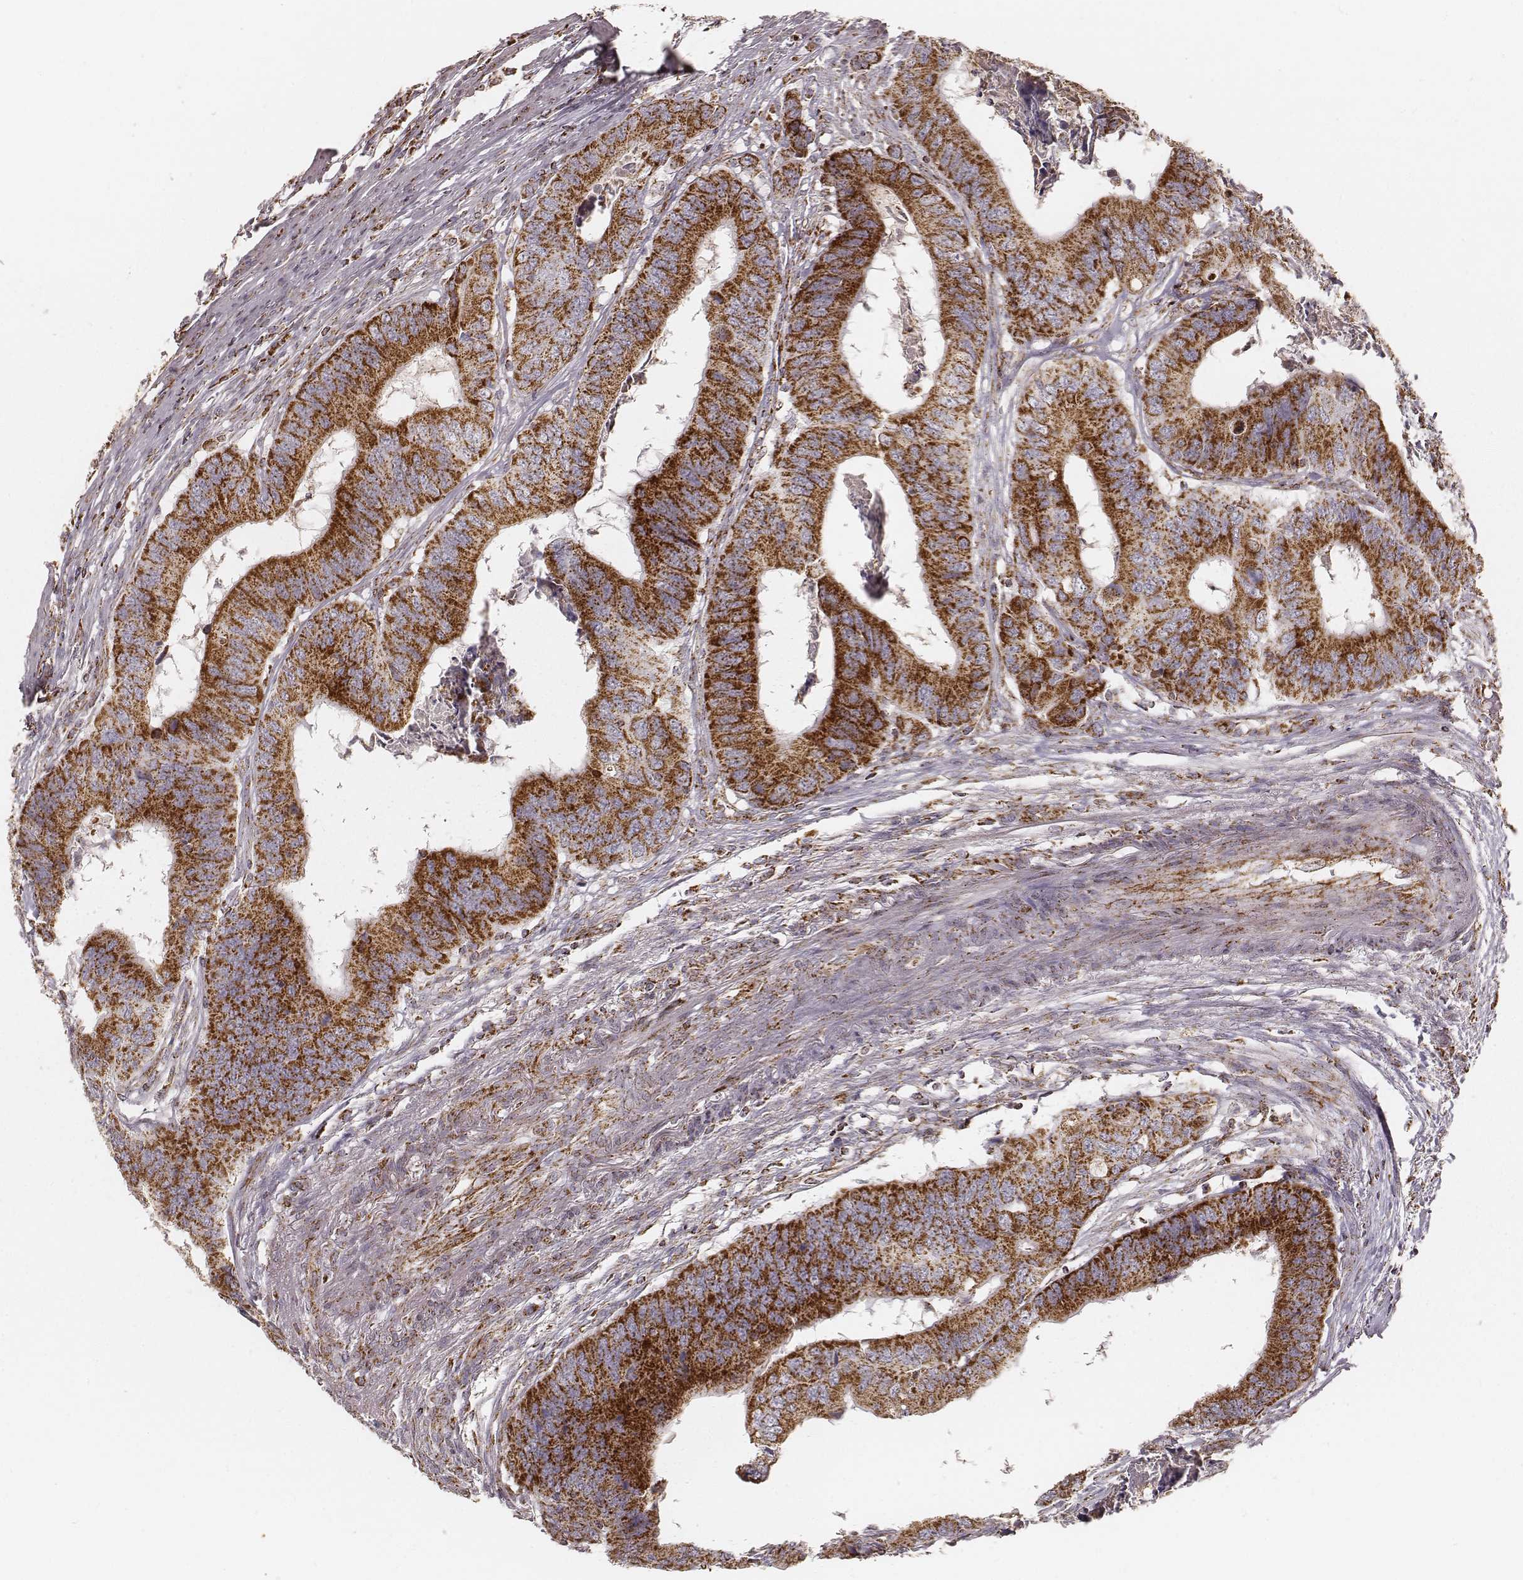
{"staining": {"intensity": "strong", "quantity": ">75%", "location": "cytoplasmic/membranous"}, "tissue": "colorectal cancer", "cell_type": "Tumor cells", "image_type": "cancer", "snomed": [{"axis": "morphology", "description": "Adenocarcinoma, NOS"}, {"axis": "topography", "description": "Colon"}], "caption": "Adenocarcinoma (colorectal) was stained to show a protein in brown. There is high levels of strong cytoplasmic/membranous positivity in about >75% of tumor cells.", "gene": "CS", "patient": {"sex": "male", "age": 53}}